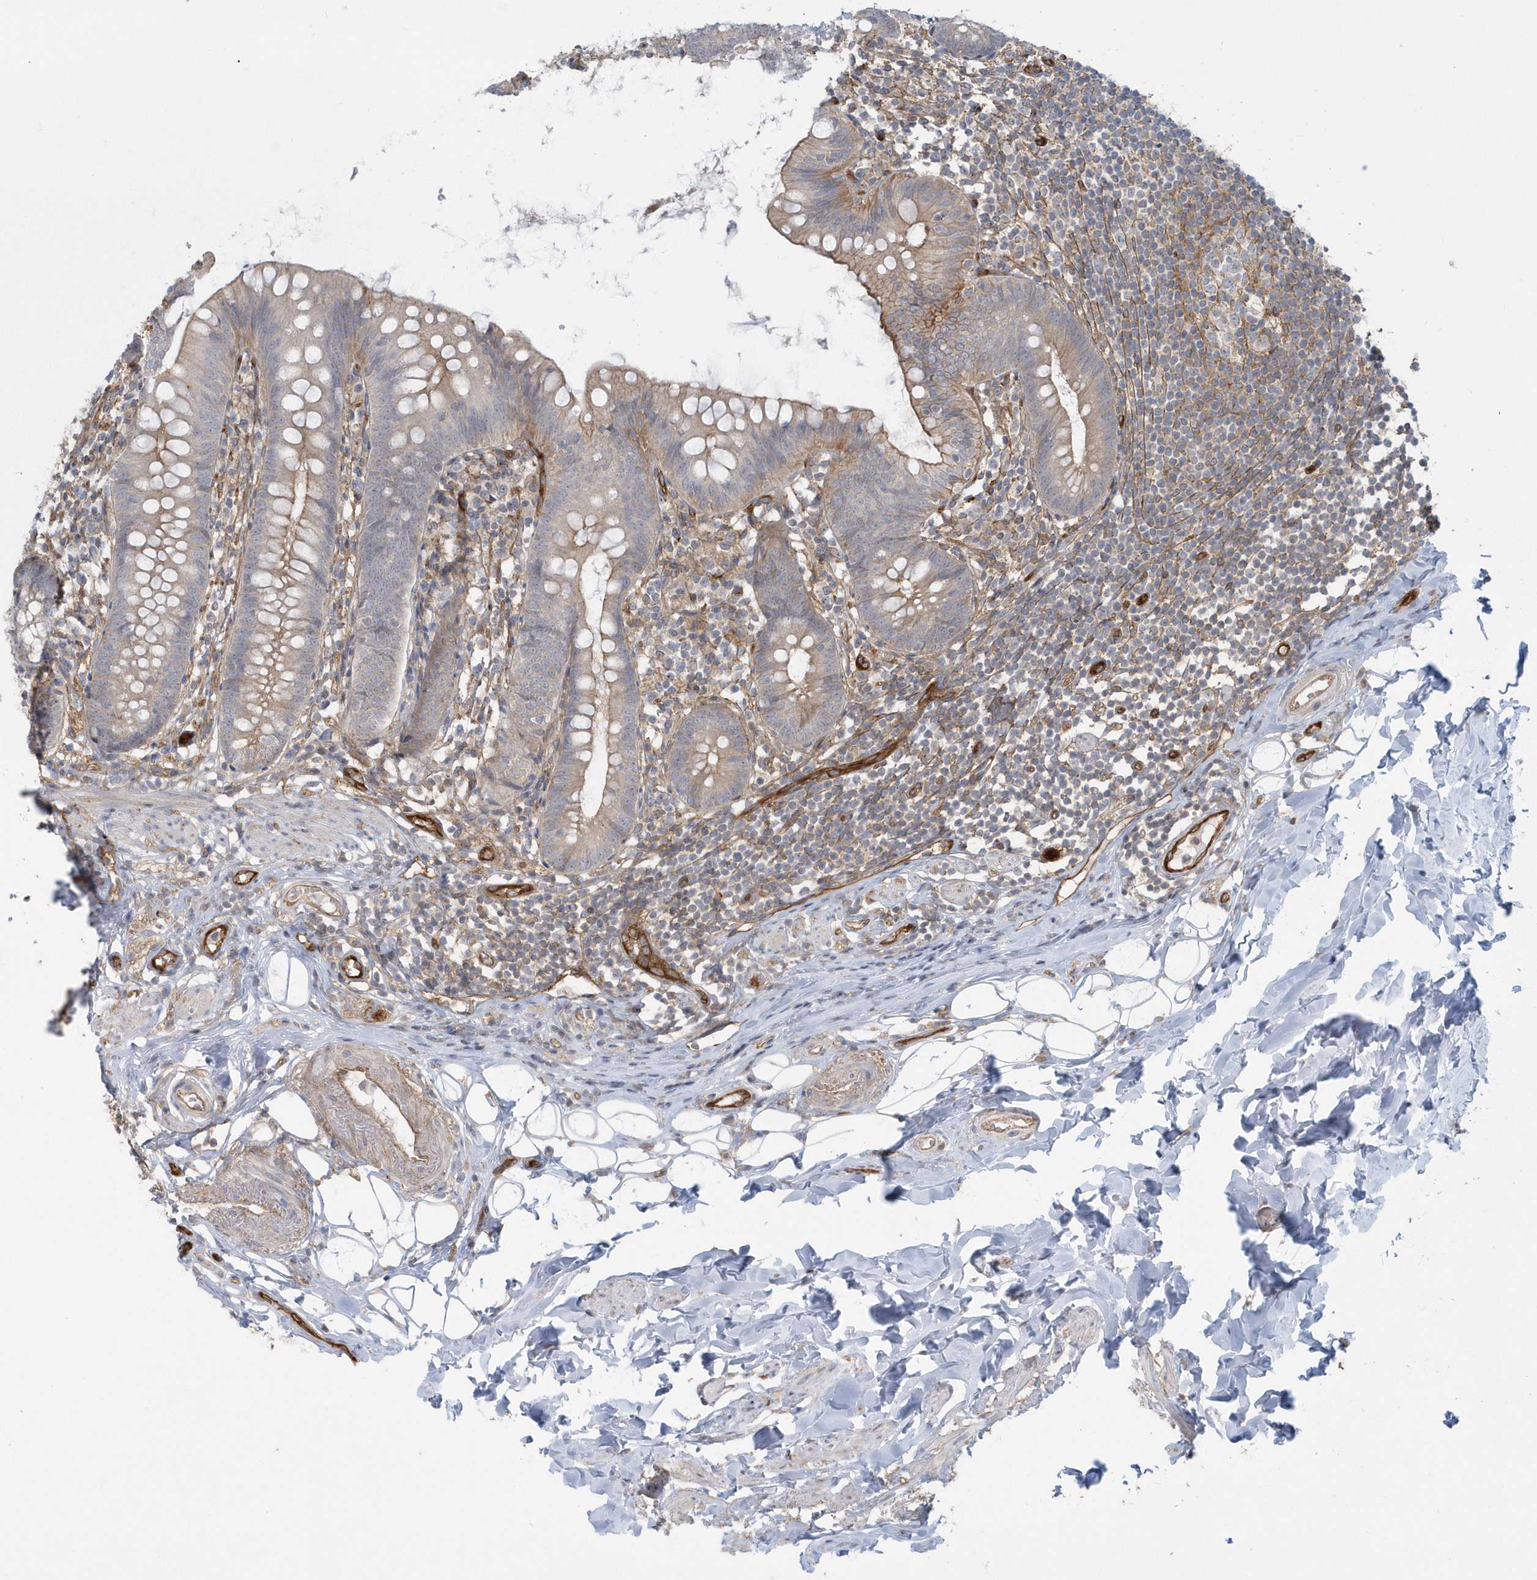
{"staining": {"intensity": "weak", "quantity": "<25%", "location": "cytoplasmic/membranous"}, "tissue": "appendix", "cell_type": "Glandular cells", "image_type": "normal", "snomed": [{"axis": "morphology", "description": "Normal tissue, NOS"}, {"axis": "topography", "description": "Appendix"}], "caption": "The photomicrograph reveals no significant staining in glandular cells of appendix.", "gene": "RAI14", "patient": {"sex": "female", "age": 62}}